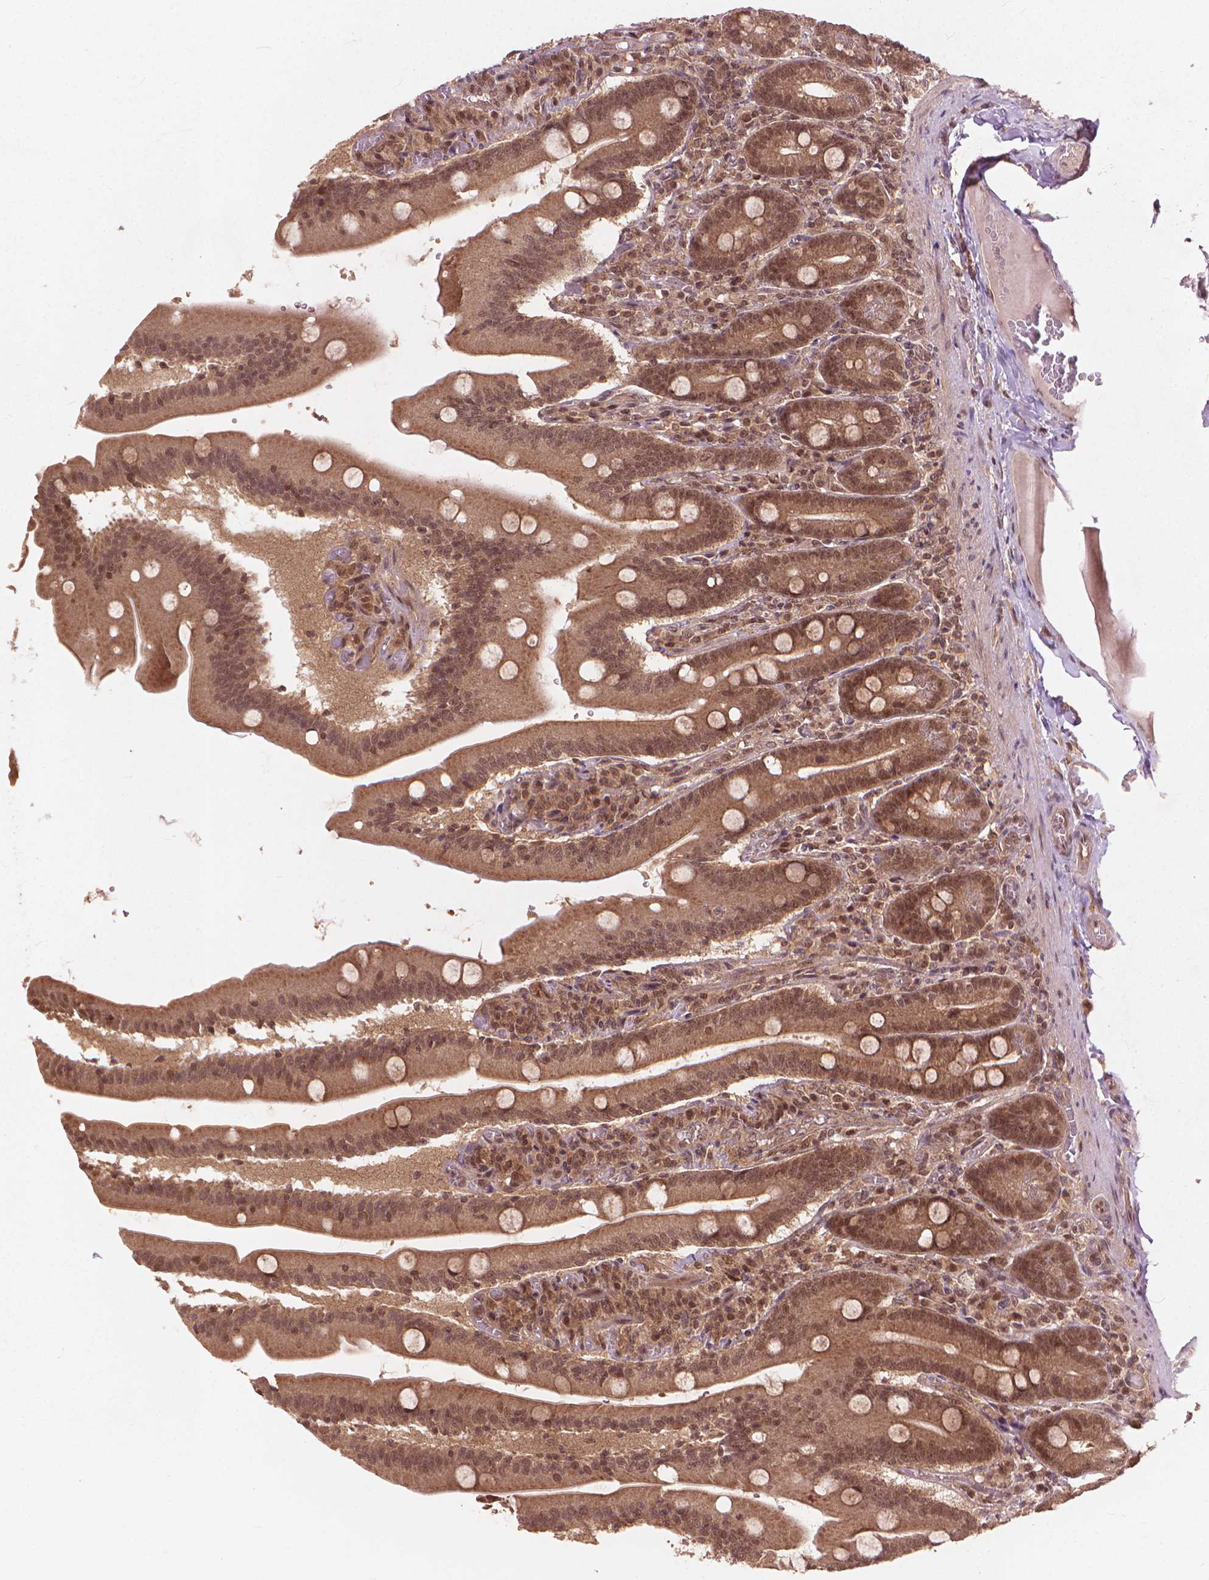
{"staining": {"intensity": "moderate", "quantity": ">75%", "location": "cytoplasmic/membranous,nuclear"}, "tissue": "small intestine", "cell_type": "Glandular cells", "image_type": "normal", "snomed": [{"axis": "morphology", "description": "Normal tissue, NOS"}, {"axis": "topography", "description": "Small intestine"}], "caption": "Immunohistochemistry (IHC) (DAB) staining of normal human small intestine exhibits moderate cytoplasmic/membranous,nuclear protein staining in about >75% of glandular cells.", "gene": "SSU72", "patient": {"sex": "male", "age": 37}}